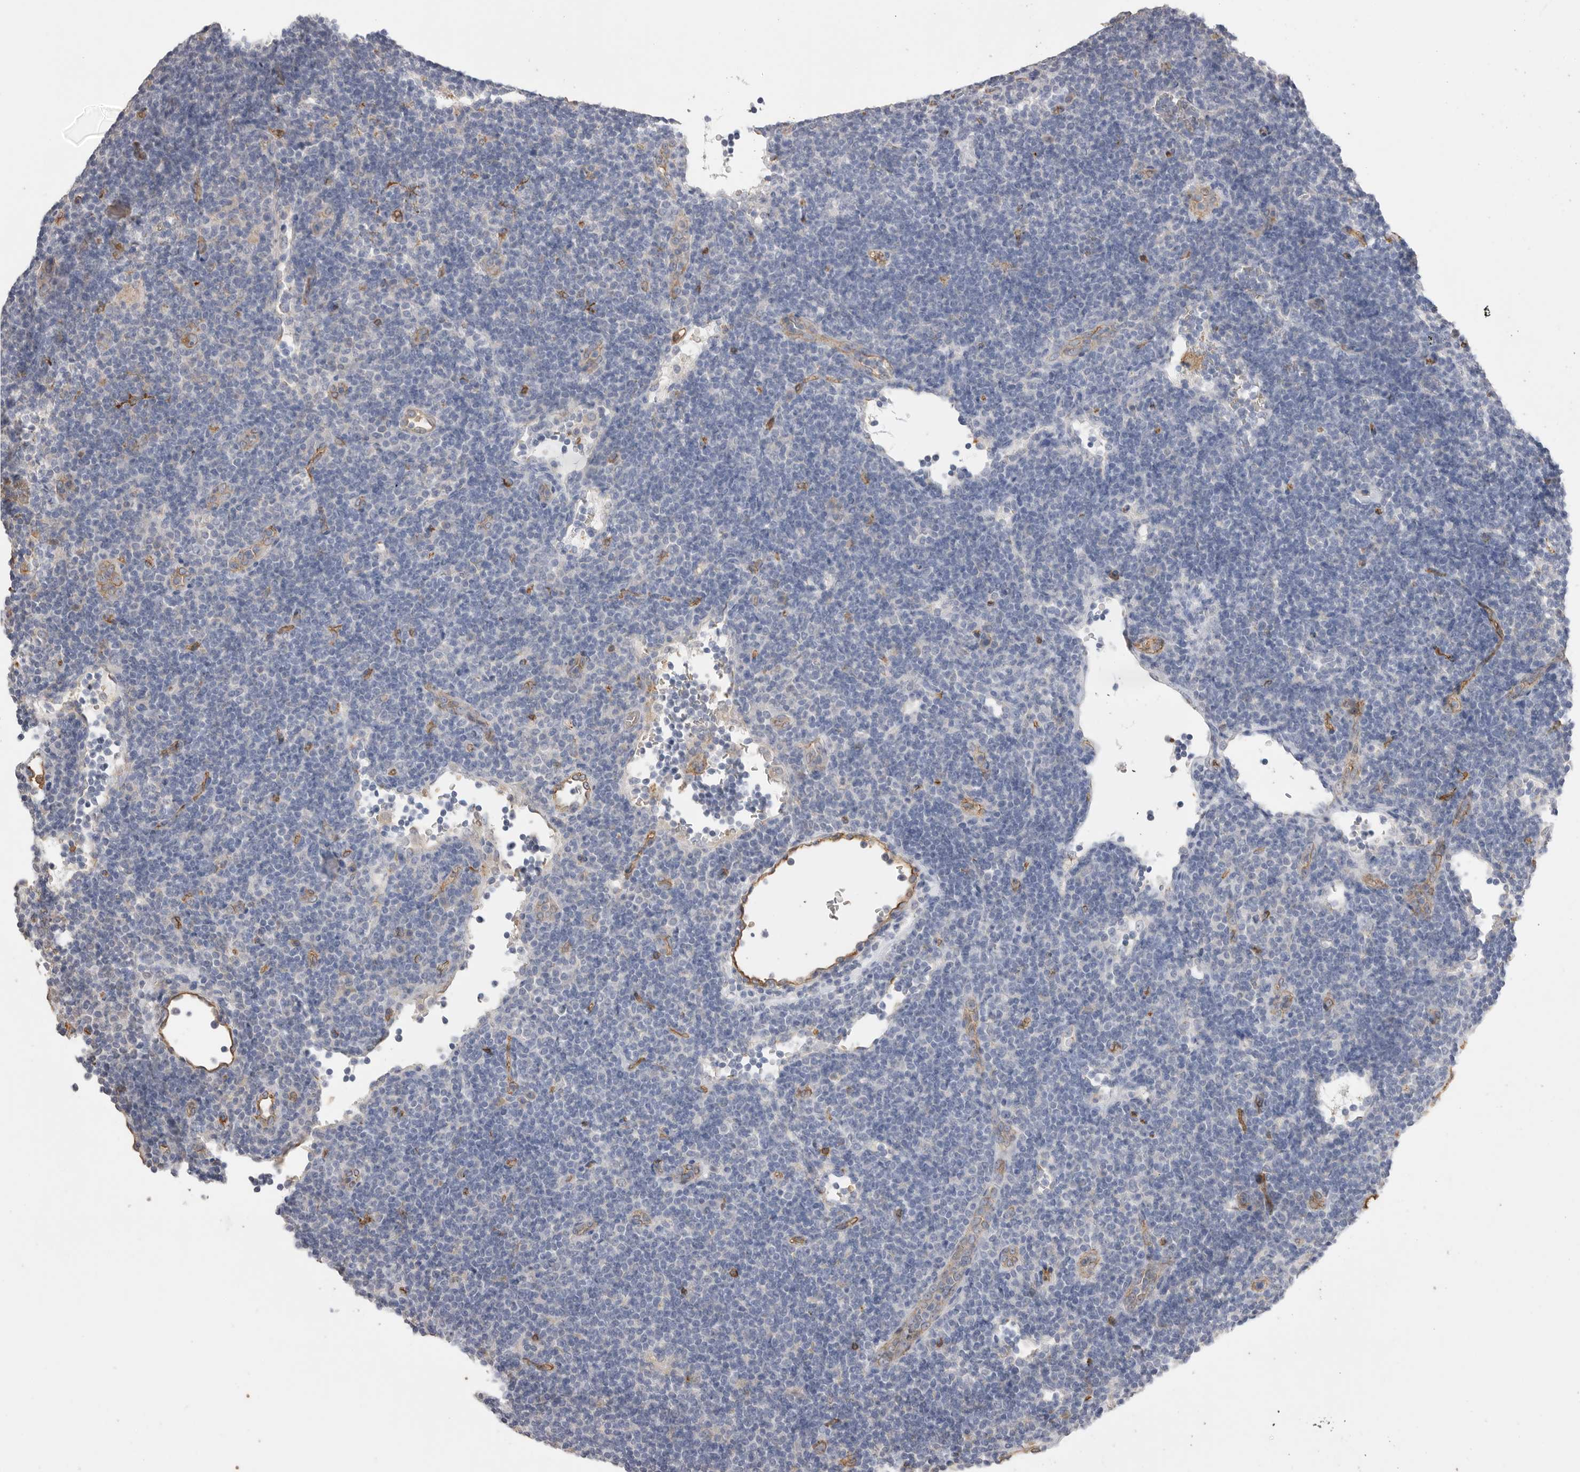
{"staining": {"intensity": "moderate", "quantity": ">75%", "location": "cytoplasmic/membranous"}, "tissue": "lymphoma", "cell_type": "Tumor cells", "image_type": "cancer", "snomed": [{"axis": "morphology", "description": "Hodgkin's disease, NOS"}, {"axis": "topography", "description": "Lymph node"}], "caption": "High-magnification brightfield microscopy of Hodgkin's disease stained with DAB (3,3'-diaminobenzidine) (brown) and counterstained with hematoxylin (blue). tumor cells exhibit moderate cytoplasmic/membranous staining is present in about>75% of cells. (DAB IHC with brightfield microscopy, high magnification).", "gene": "IL27", "patient": {"sex": "female", "age": 57}}